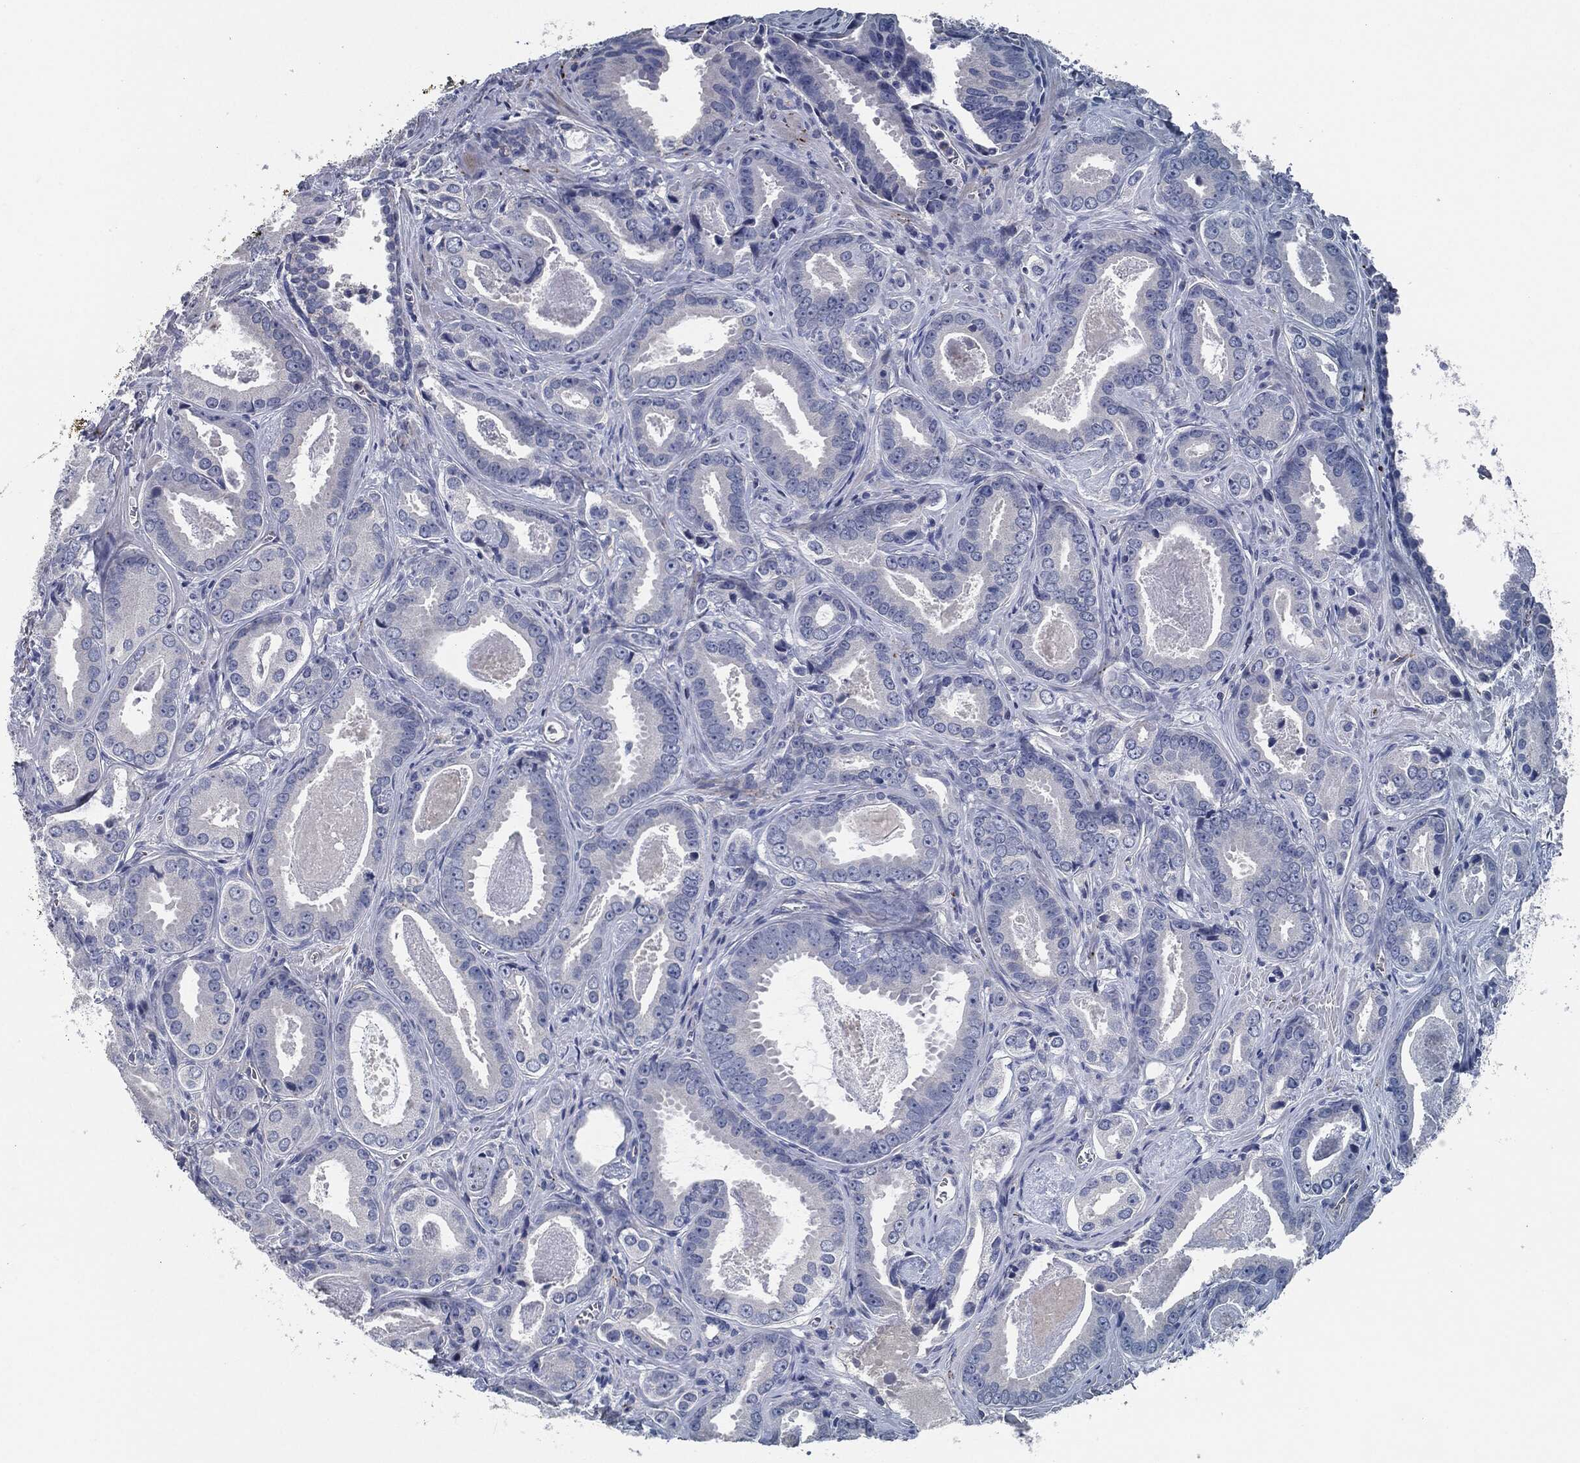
{"staining": {"intensity": "negative", "quantity": "none", "location": "none"}, "tissue": "prostate cancer", "cell_type": "Tumor cells", "image_type": "cancer", "snomed": [{"axis": "morphology", "description": "Adenocarcinoma, NOS"}, {"axis": "topography", "description": "Prostate"}], "caption": "High magnification brightfield microscopy of adenocarcinoma (prostate) stained with DAB (3,3'-diaminobenzidine) (brown) and counterstained with hematoxylin (blue): tumor cells show no significant positivity.", "gene": "CD27", "patient": {"sex": "male", "age": 61}}